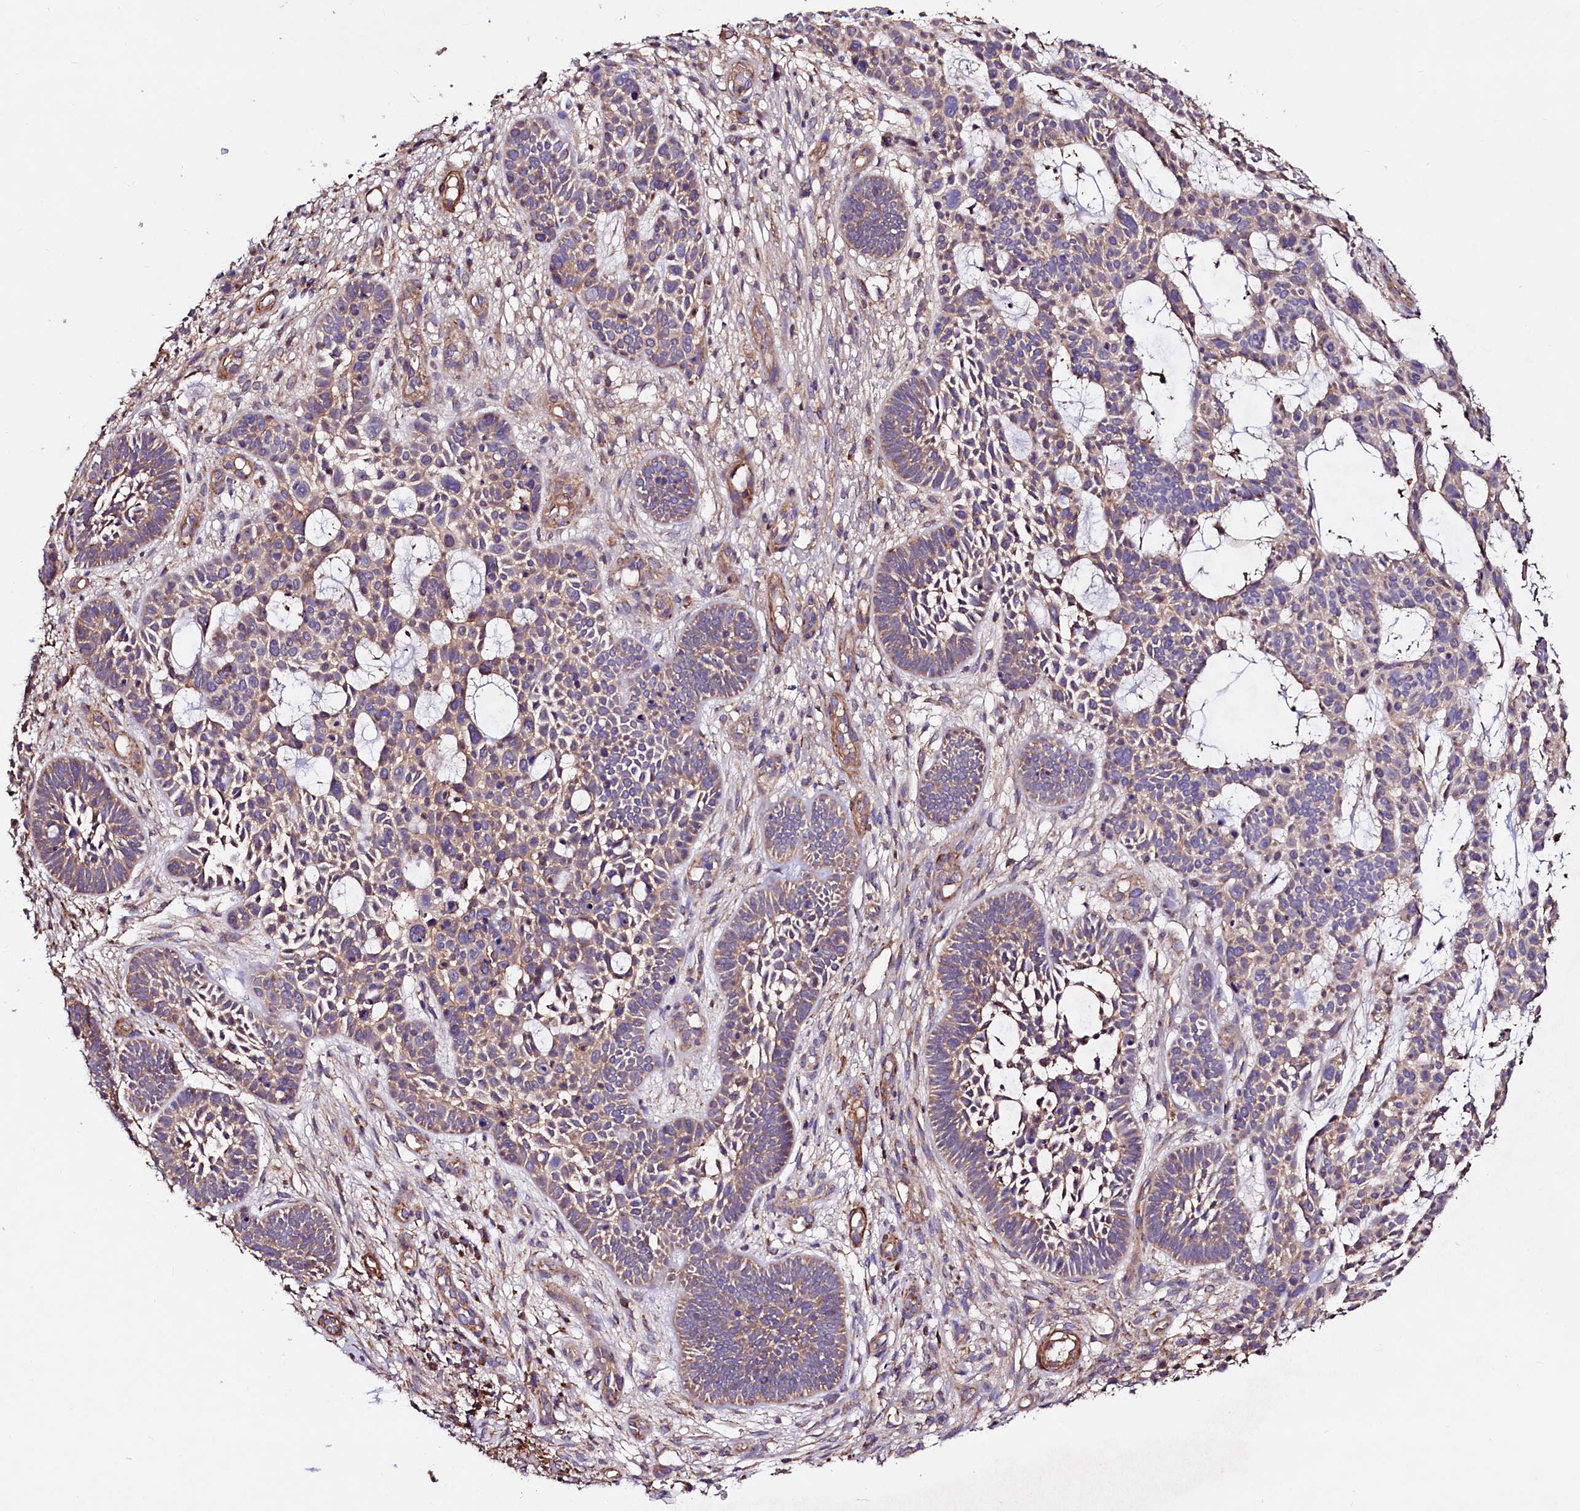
{"staining": {"intensity": "weak", "quantity": "25%-75%", "location": "cytoplasmic/membranous"}, "tissue": "skin cancer", "cell_type": "Tumor cells", "image_type": "cancer", "snomed": [{"axis": "morphology", "description": "Basal cell carcinoma"}, {"axis": "topography", "description": "Skin"}], "caption": "Protein analysis of skin cancer (basal cell carcinoma) tissue demonstrates weak cytoplasmic/membranous positivity in approximately 25%-75% of tumor cells. Immunohistochemistry (ihc) stains the protein in brown and the nuclei are stained blue.", "gene": "CIAO3", "patient": {"sex": "male", "age": 89}}